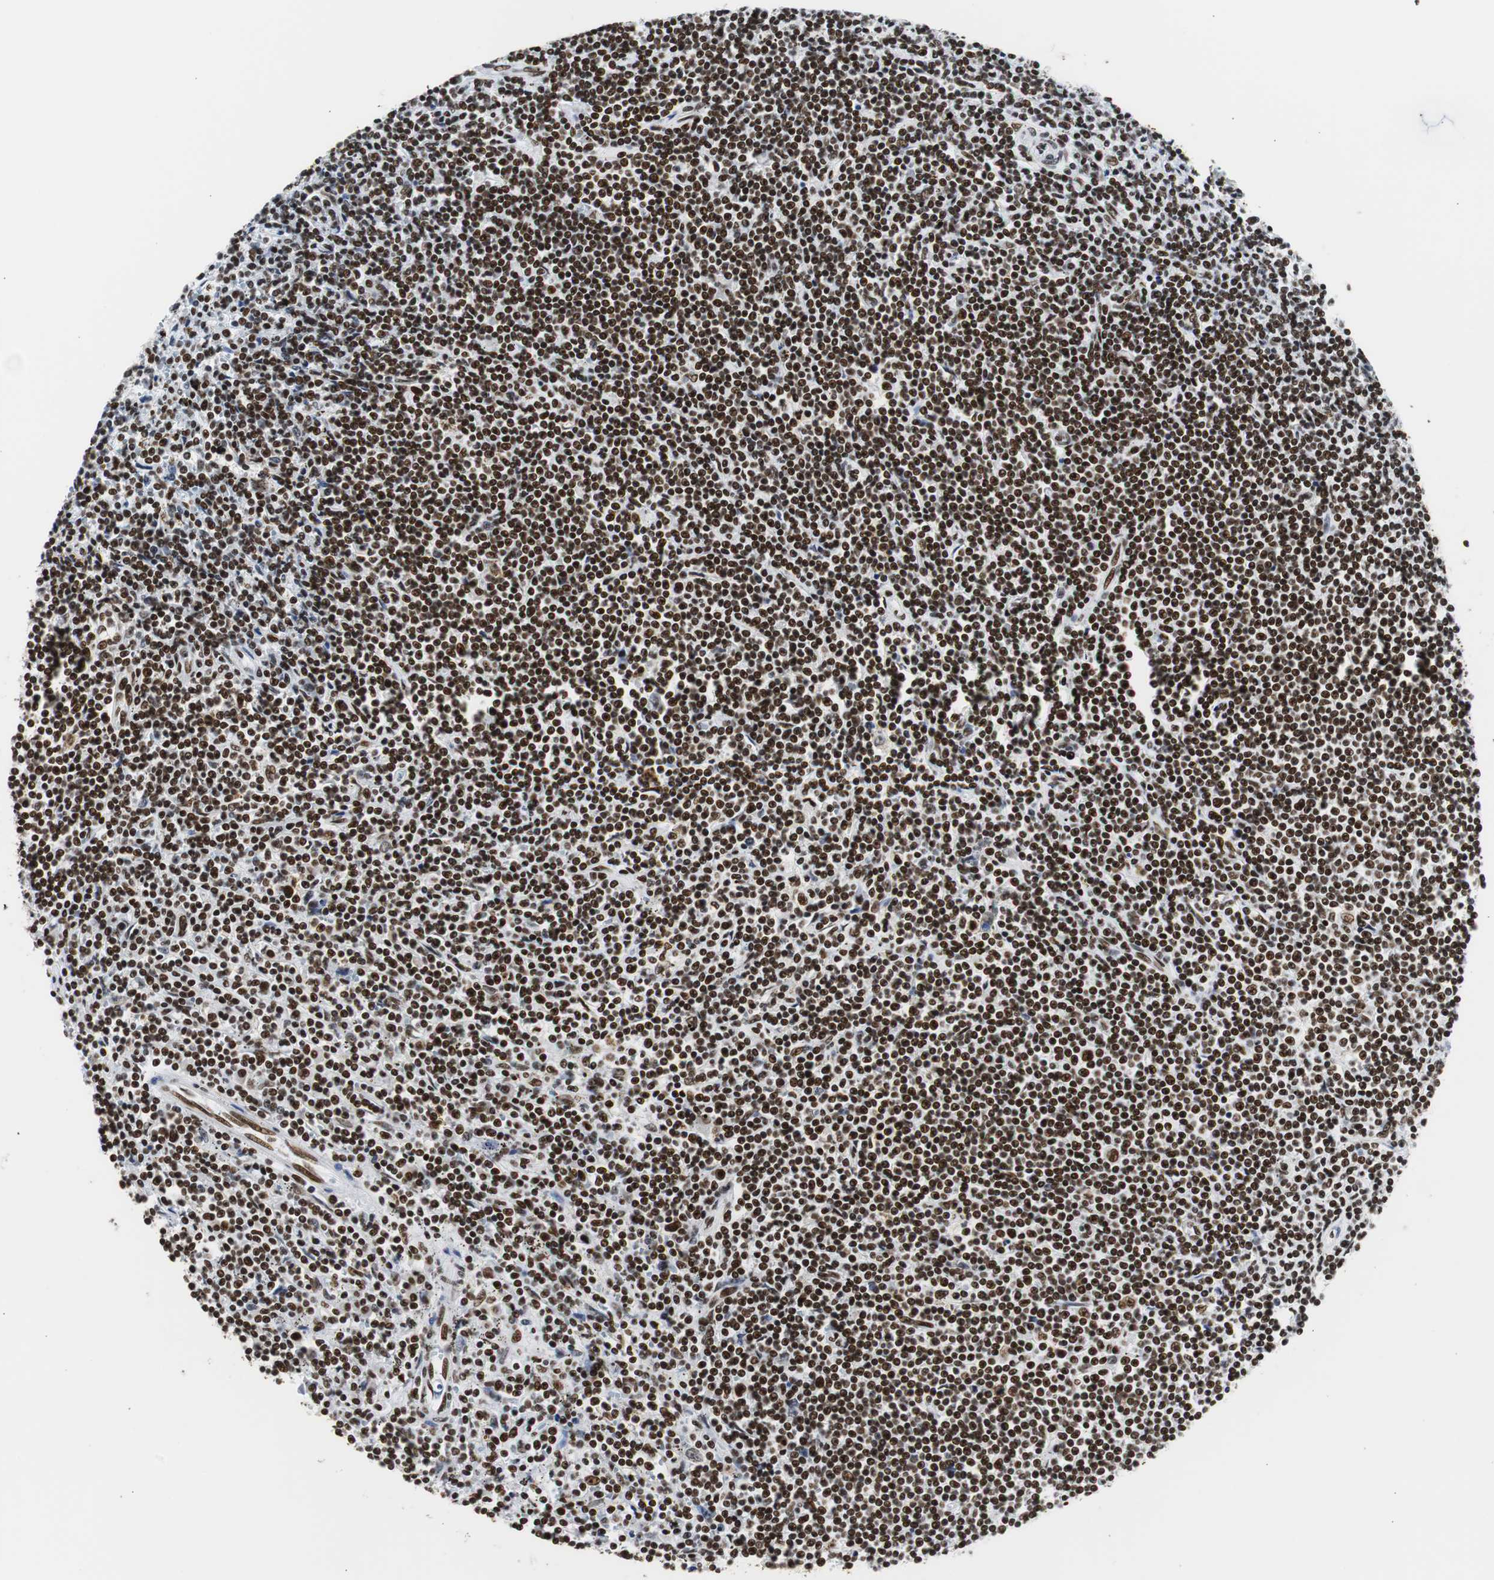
{"staining": {"intensity": "strong", "quantity": ">75%", "location": "nuclear"}, "tissue": "lymphoma", "cell_type": "Tumor cells", "image_type": "cancer", "snomed": [{"axis": "morphology", "description": "Malignant lymphoma, non-Hodgkin's type, Low grade"}, {"axis": "topography", "description": "Spleen"}], "caption": "The histopathology image shows staining of lymphoma, revealing strong nuclear protein staining (brown color) within tumor cells.", "gene": "HNRNPH2", "patient": {"sex": "male", "age": 76}}